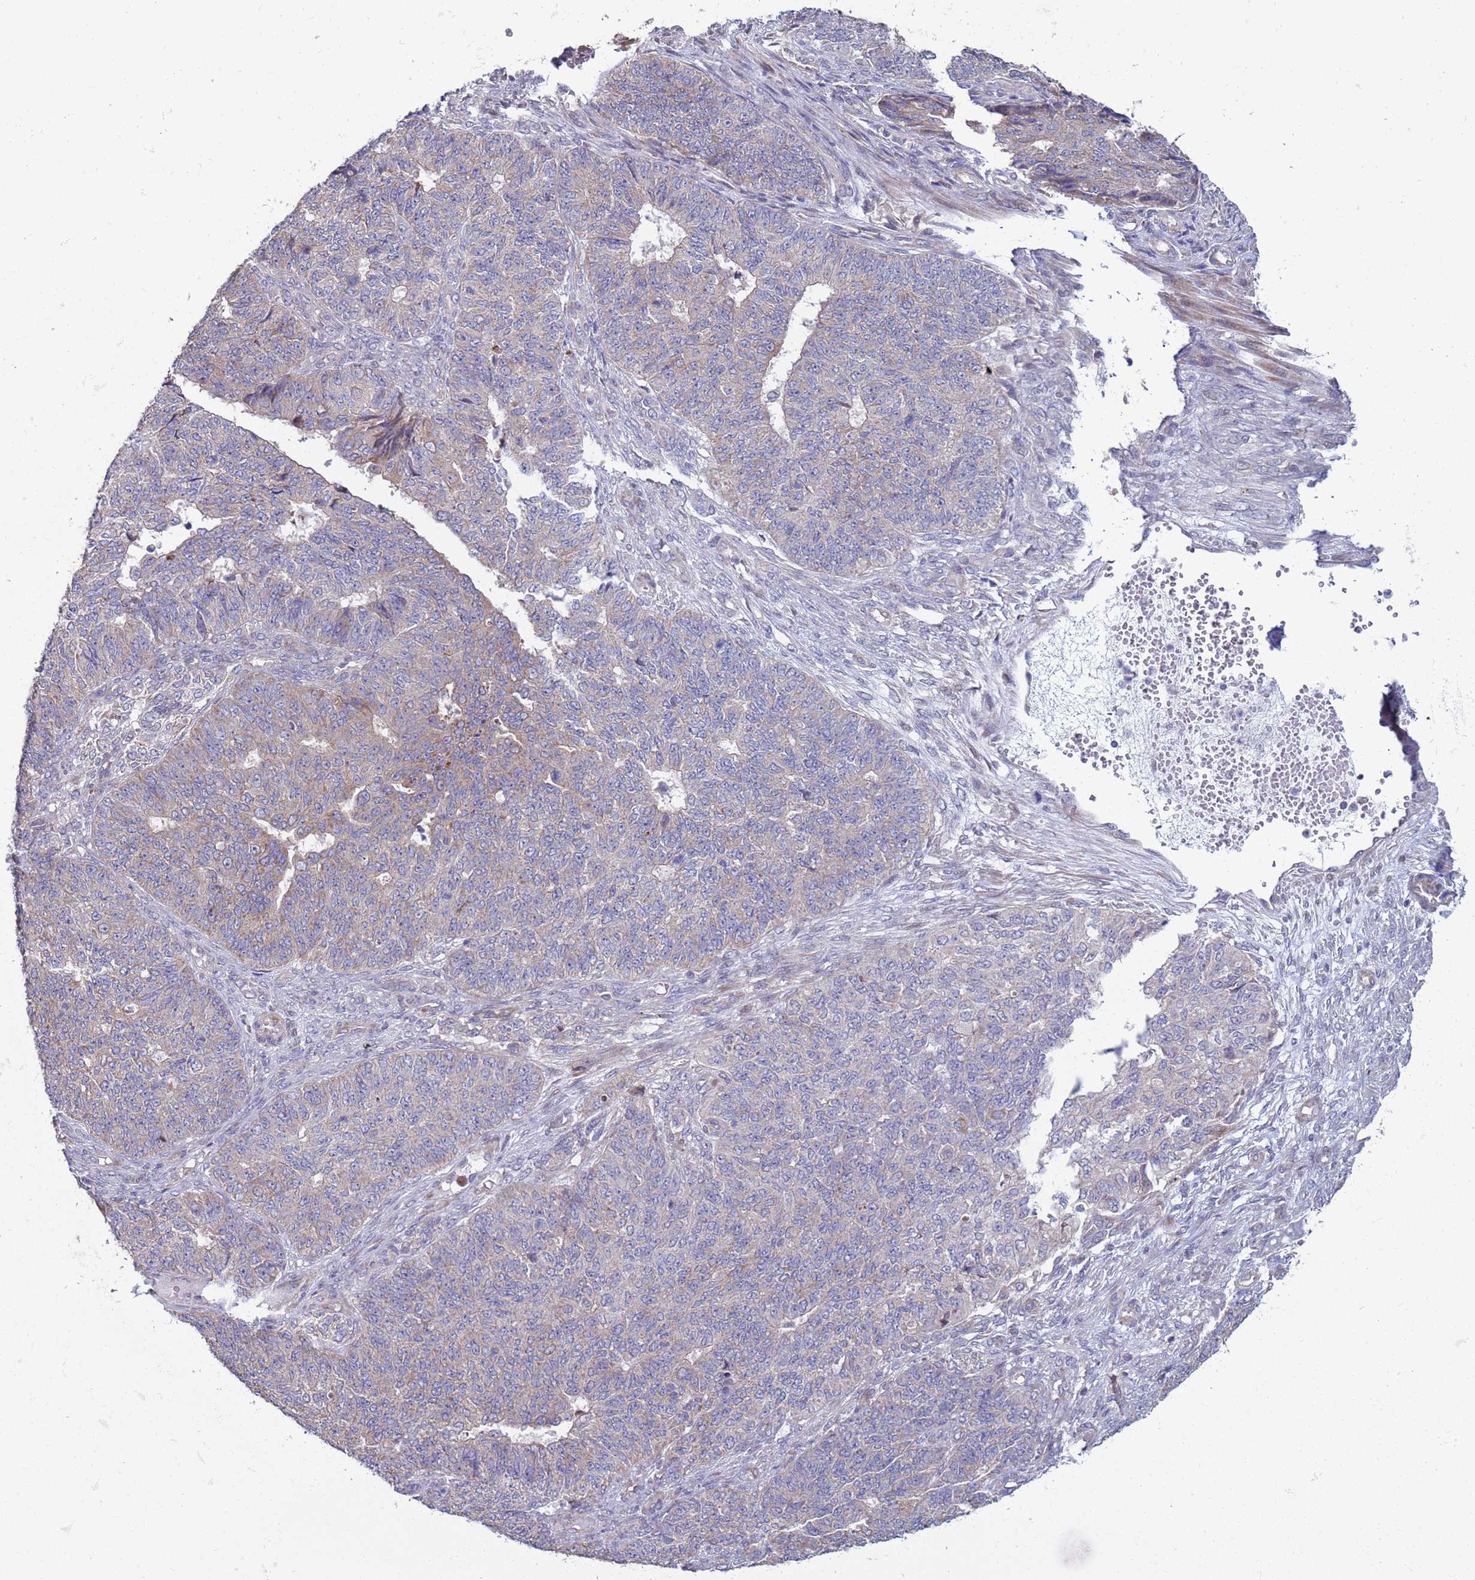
{"staining": {"intensity": "weak", "quantity": "<25%", "location": "cytoplasmic/membranous"}, "tissue": "endometrial cancer", "cell_type": "Tumor cells", "image_type": "cancer", "snomed": [{"axis": "morphology", "description": "Adenocarcinoma, NOS"}, {"axis": "topography", "description": "Endometrium"}], "caption": "IHC of endometrial cancer (adenocarcinoma) displays no expression in tumor cells. The staining is performed using DAB brown chromogen with nuclei counter-stained in using hematoxylin.", "gene": "DIP2B", "patient": {"sex": "female", "age": 32}}